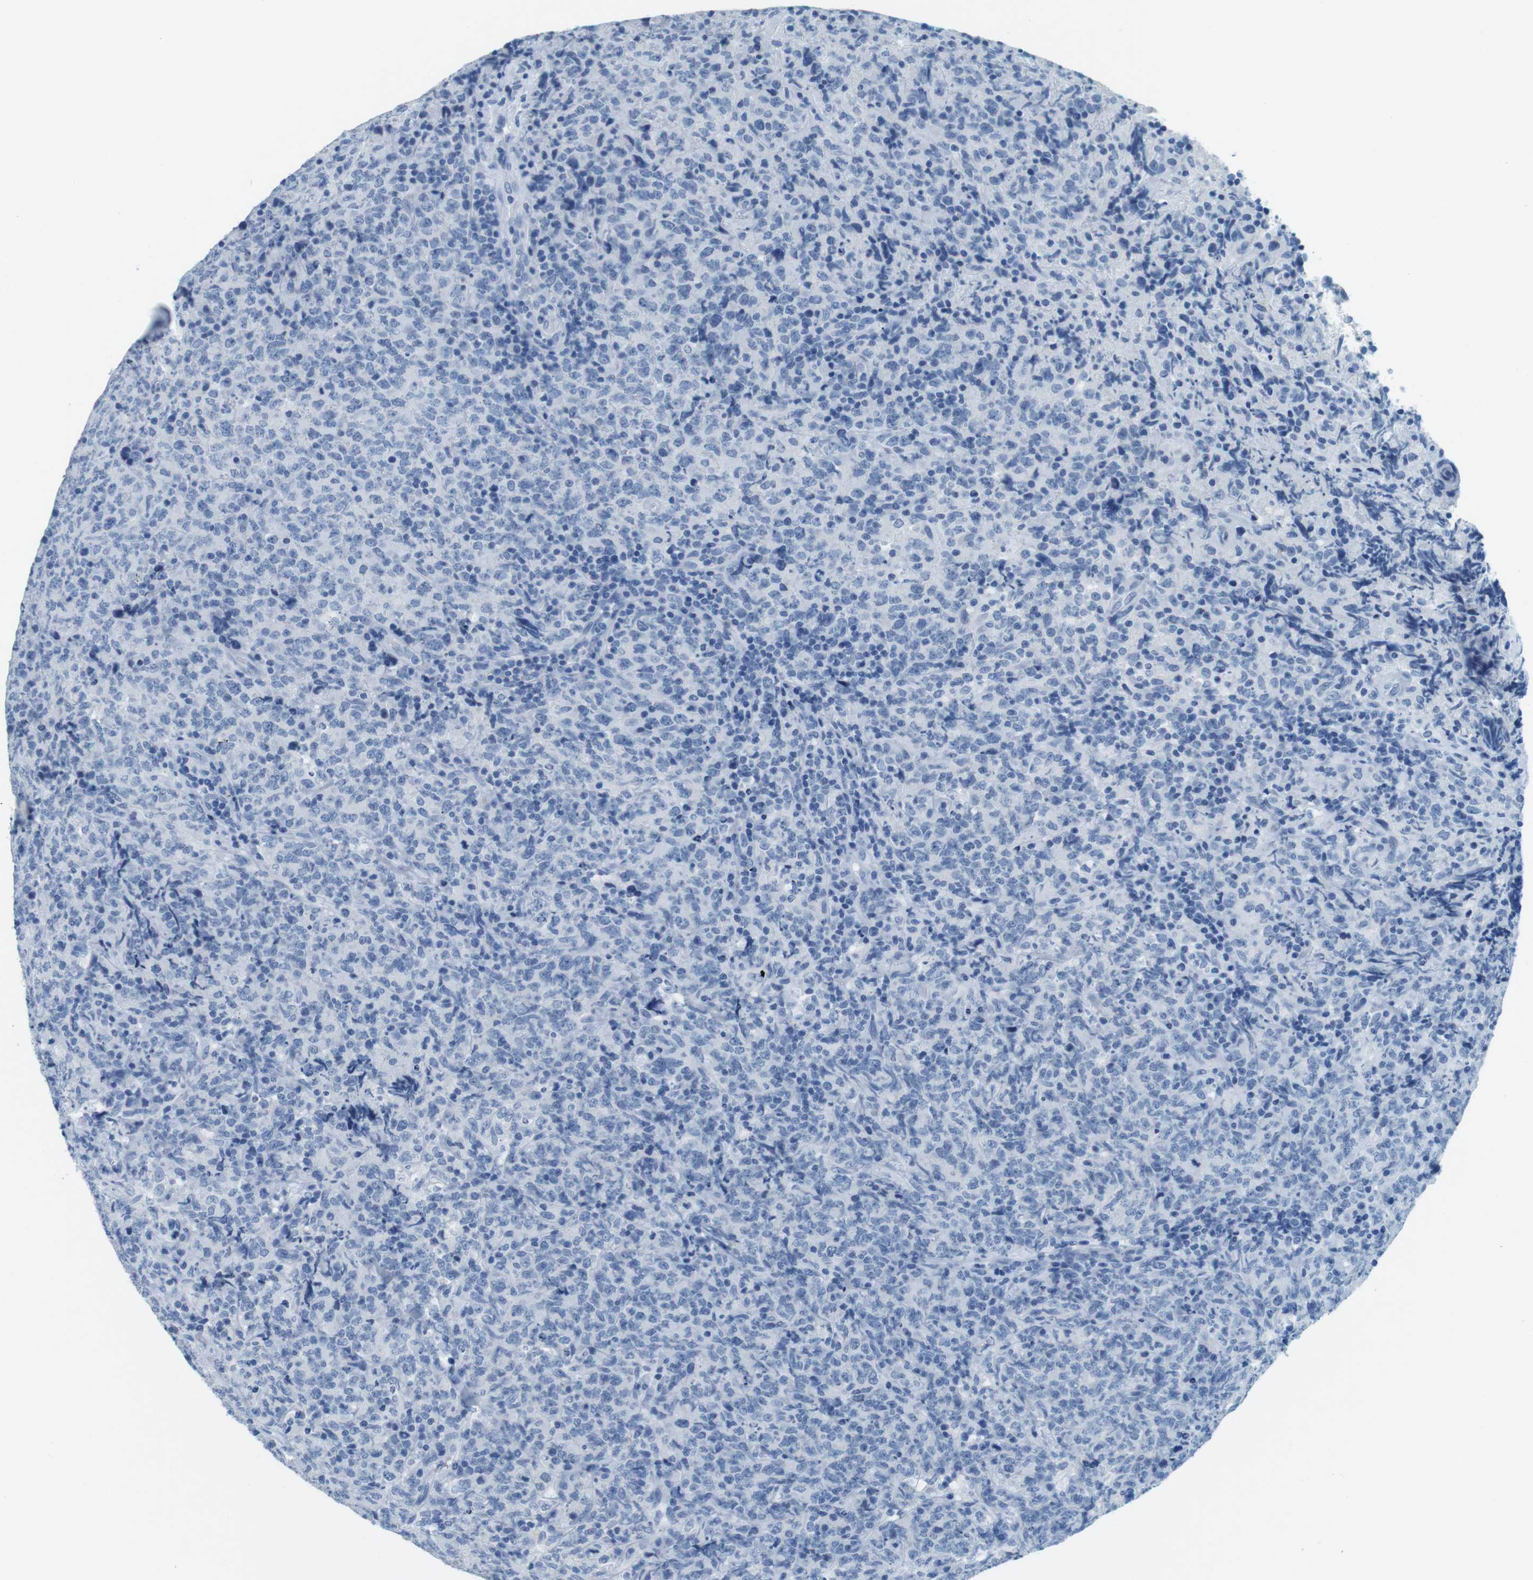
{"staining": {"intensity": "negative", "quantity": "none", "location": "none"}, "tissue": "lymphoma", "cell_type": "Tumor cells", "image_type": "cancer", "snomed": [{"axis": "morphology", "description": "Malignant lymphoma, non-Hodgkin's type, High grade"}, {"axis": "topography", "description": "Tonsil"}], "caption": "The micrograph exhibits no staining of tumor cells in lymphoma.", "gene": "CYP2C9", "patient": {"sex": "female", "age": 36}}